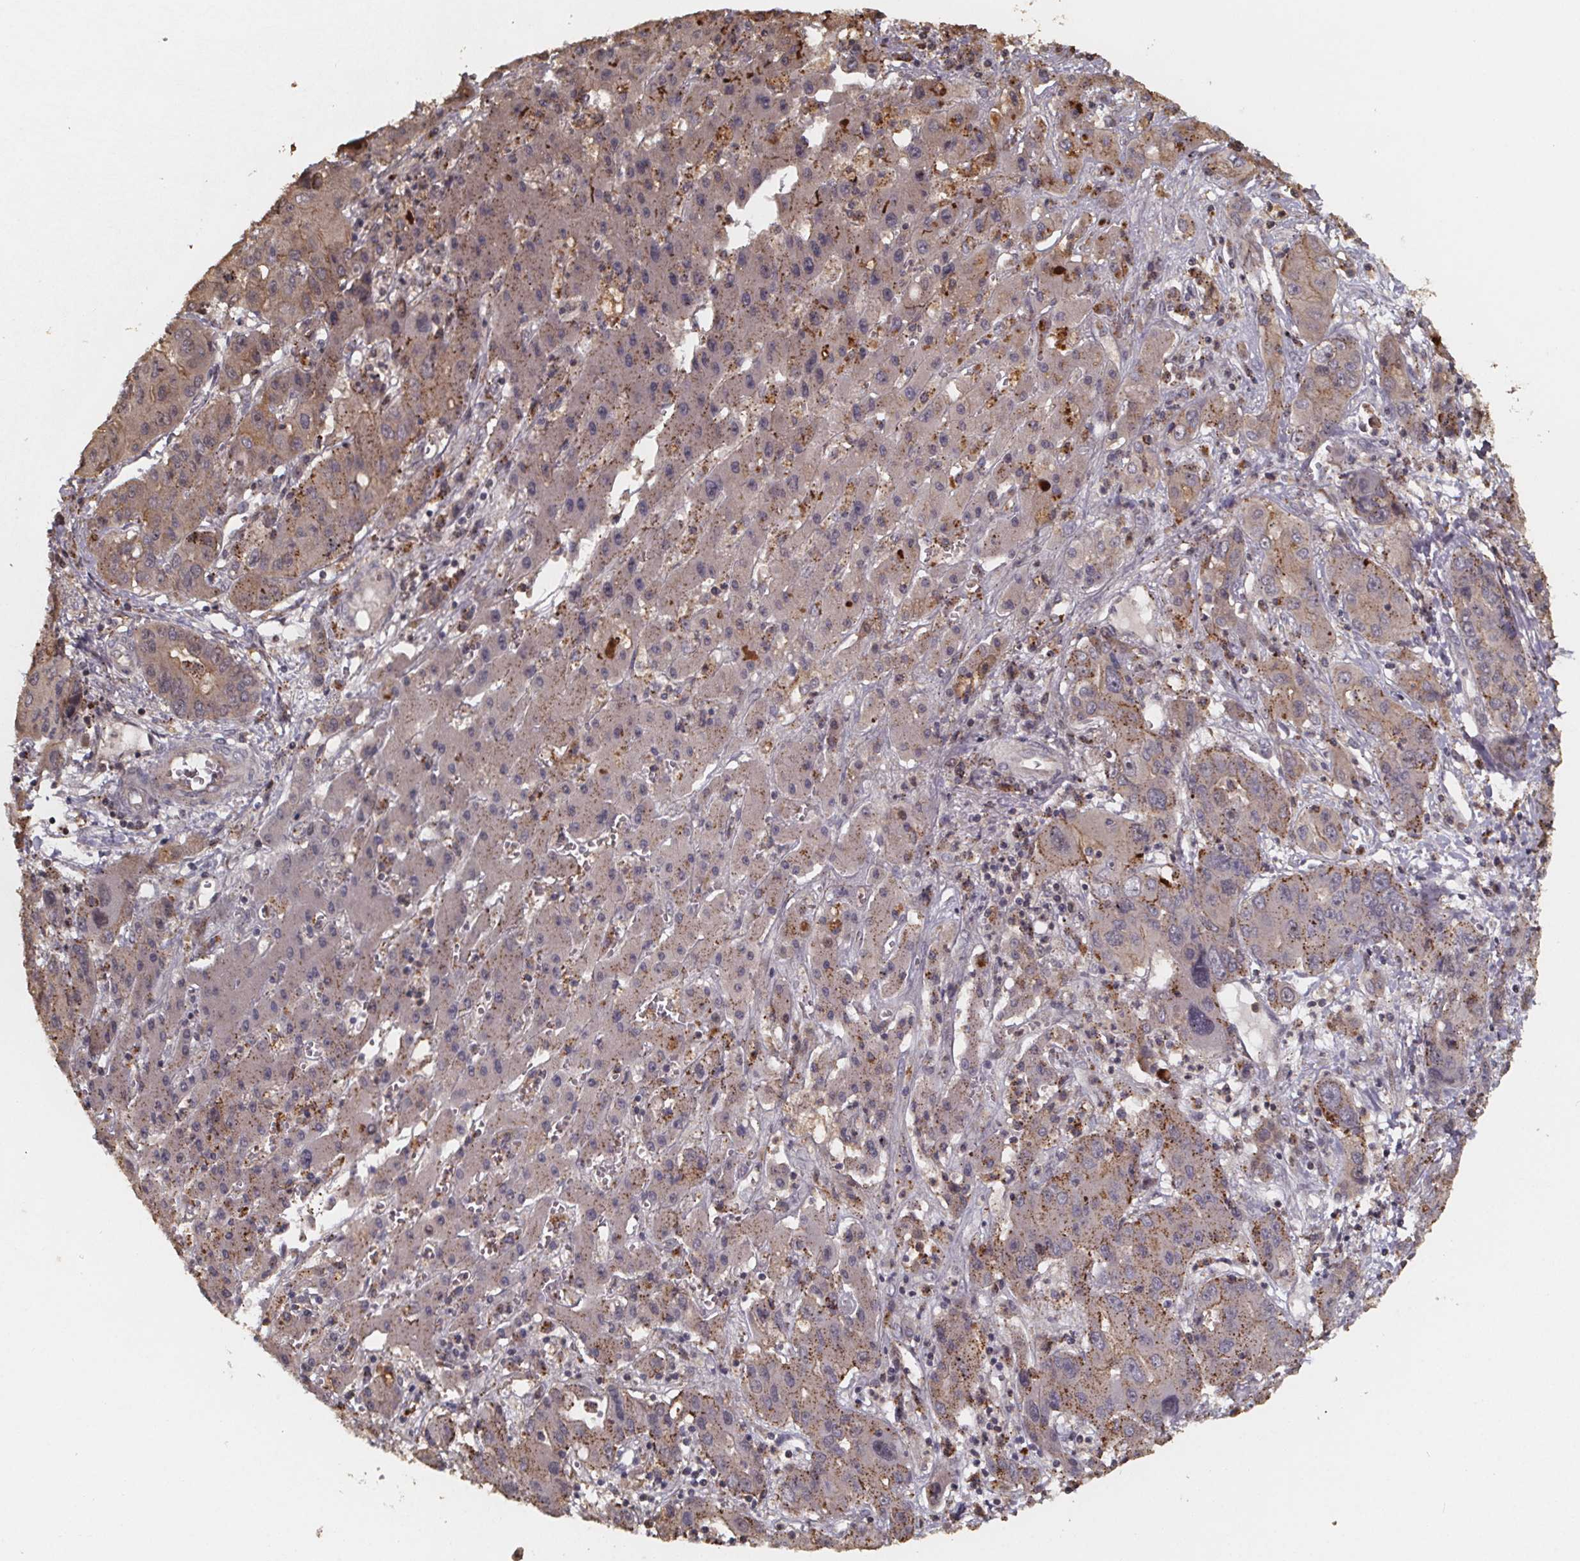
{"staining": {"intensity": "moderate", "quantity": "25%-75%", "location": "cytoplasmic/membranous"}, "tissue": "liver cancer", "cell_type": "Tumor cells", "image_type": "cancer", "snomed": [{"axis": "morphology", "description": "Cholangiocarcinoma"}, {"axis": "topography", "description": "Liver"}], "caption": "IHC of liver cholangiocarcinoma exhibits medium levels of moderate cytoplasmic/membranous staining in approximately 25%-75% of tumor cells.", "gene": "ZNF879", "patient": {"sex": "male", "age": 67}}